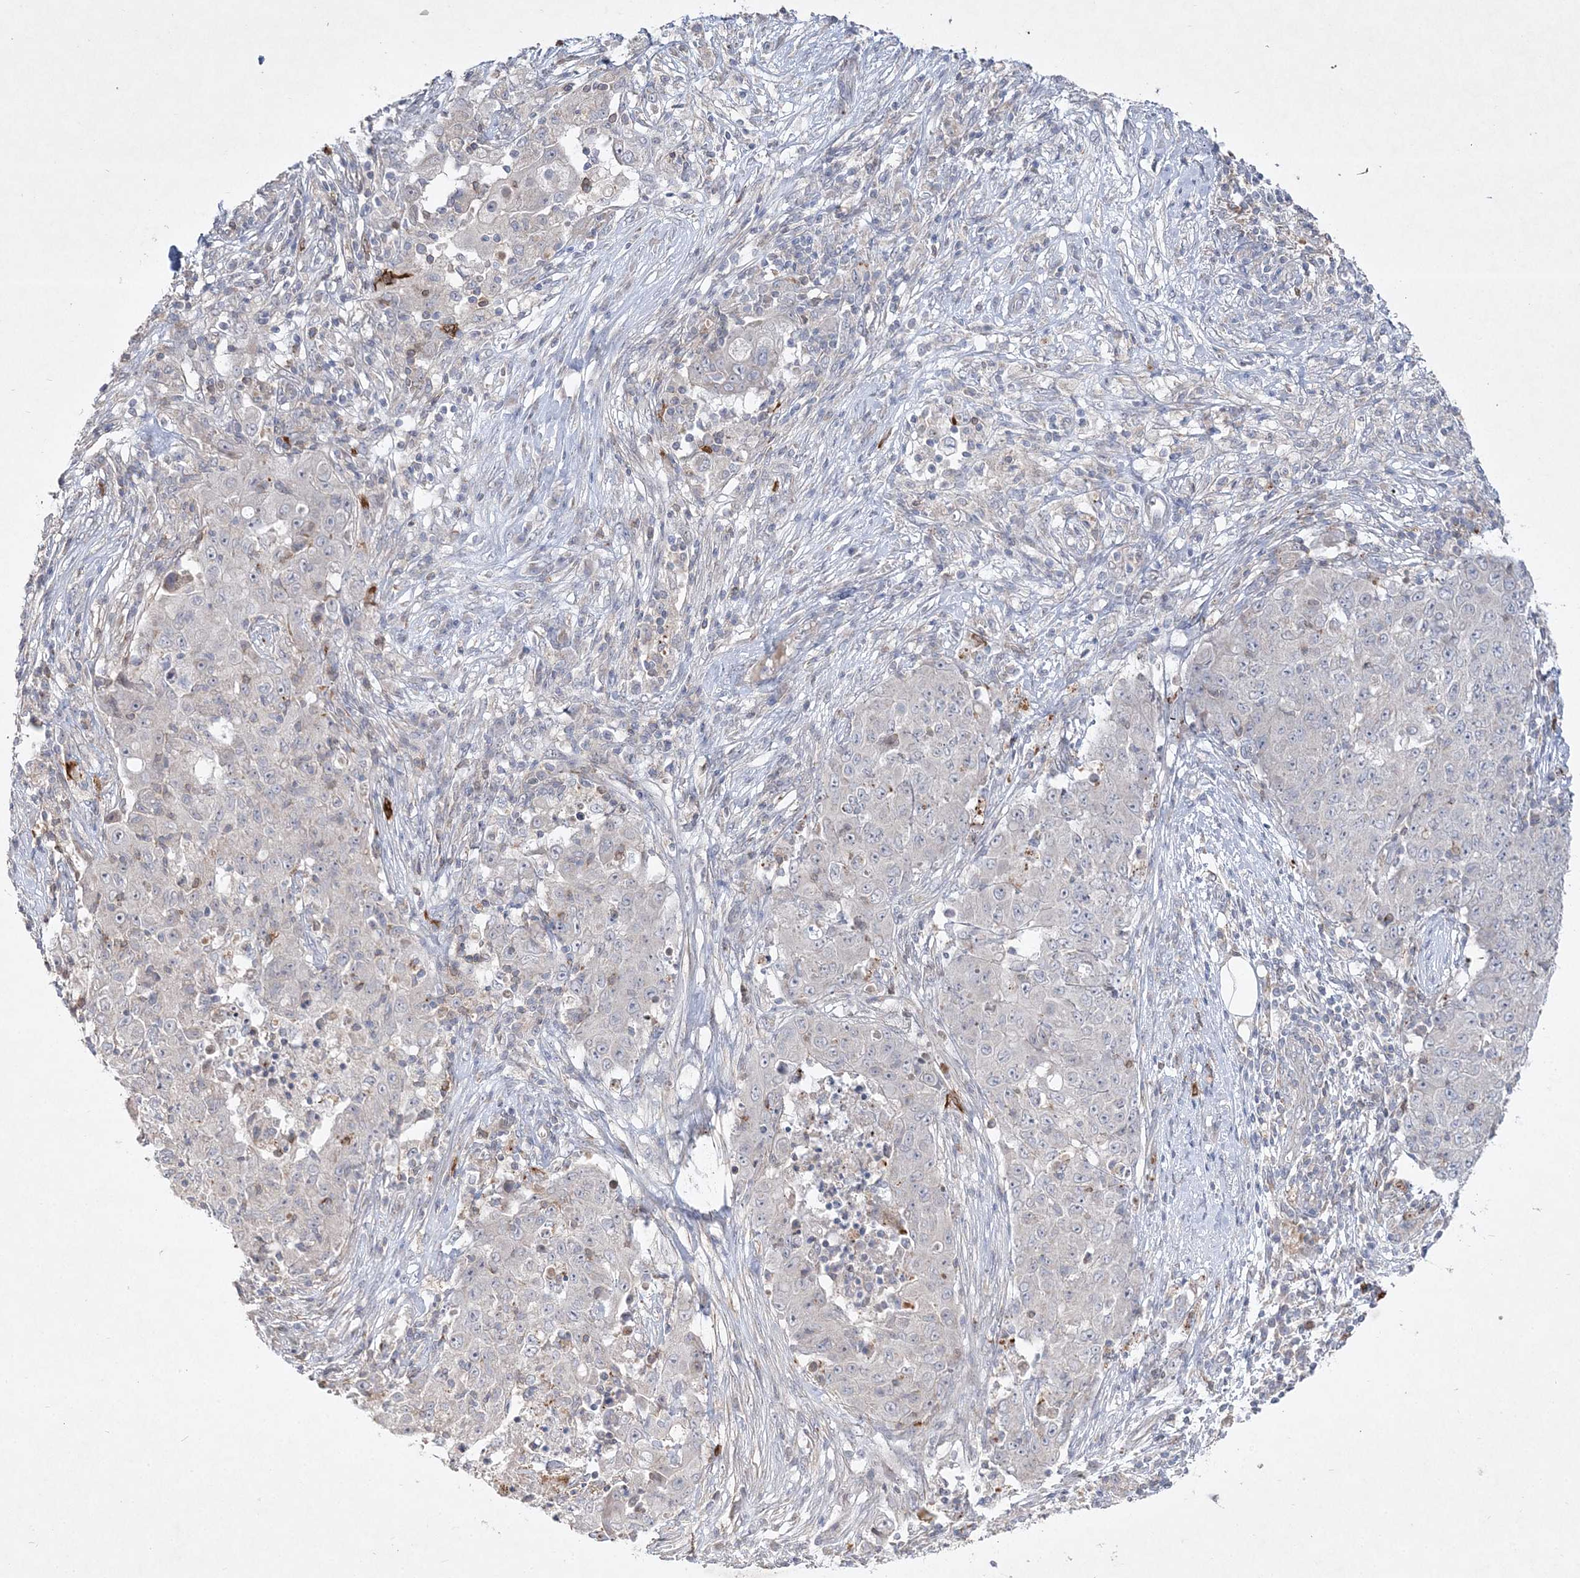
{"staining": {"intensity": "negative", "quantity": "none", "location": "none"}, "tissue": "ovarian cancer", "cell_type": "Tumor cells", "image_type": "cancer", "snomed": [{"axis": "morphology", "description": "Carcinoma, endometroid"}, {"axis": "topography", "description": "Ovary"}], "caption": "Immunohistochemistry of endometroid carcinoma (ovarian) exhibits no positivity in tumor cells.", "gene": "CLNK", "patient": {"sex": "female", "age": 42}}